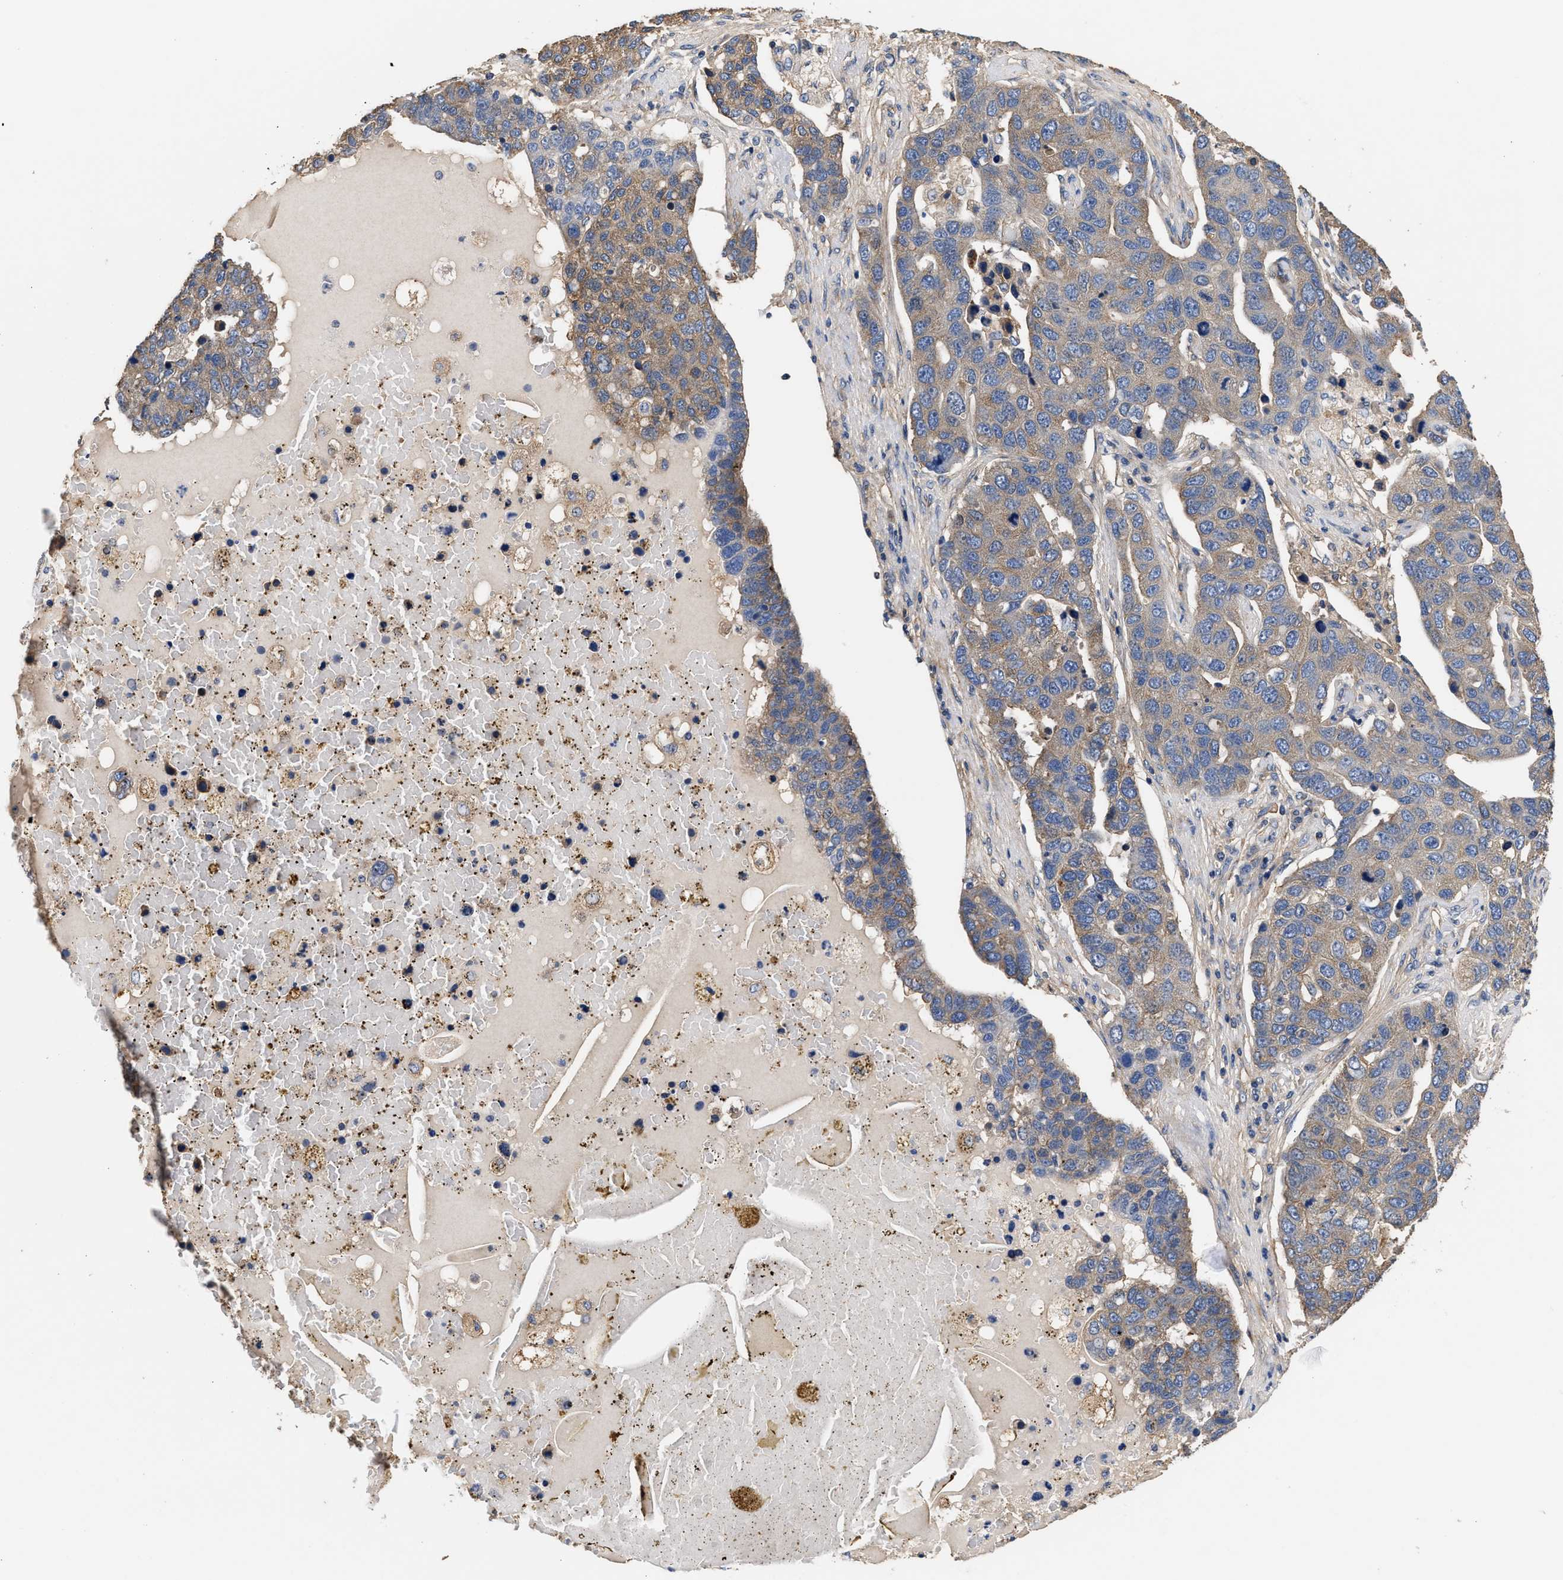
{"staining": {"intensity": "weak", "quantity": ">75%", "location": "cytoplasmic/membranous"}, "tissue": "pancreatic cancer", "cell_type": "Tumor cells", "image_type": "cancer", "snomed": [{"axis": "morphology", "description": "Adenocarcinoma, NOS"}, {"axis": "topography", "description": "Pancreas"}], "caption": "DAB (3,3'-diaminobenzidine) immunohistochemical staining of pancreatic cancer (adenocarcinoma) displays weak cytoplasmic/membranous protein expression in approximately >75% of tumor cells.", "gene": "KLB", "patient": {"sex": "female", "age": 61}}